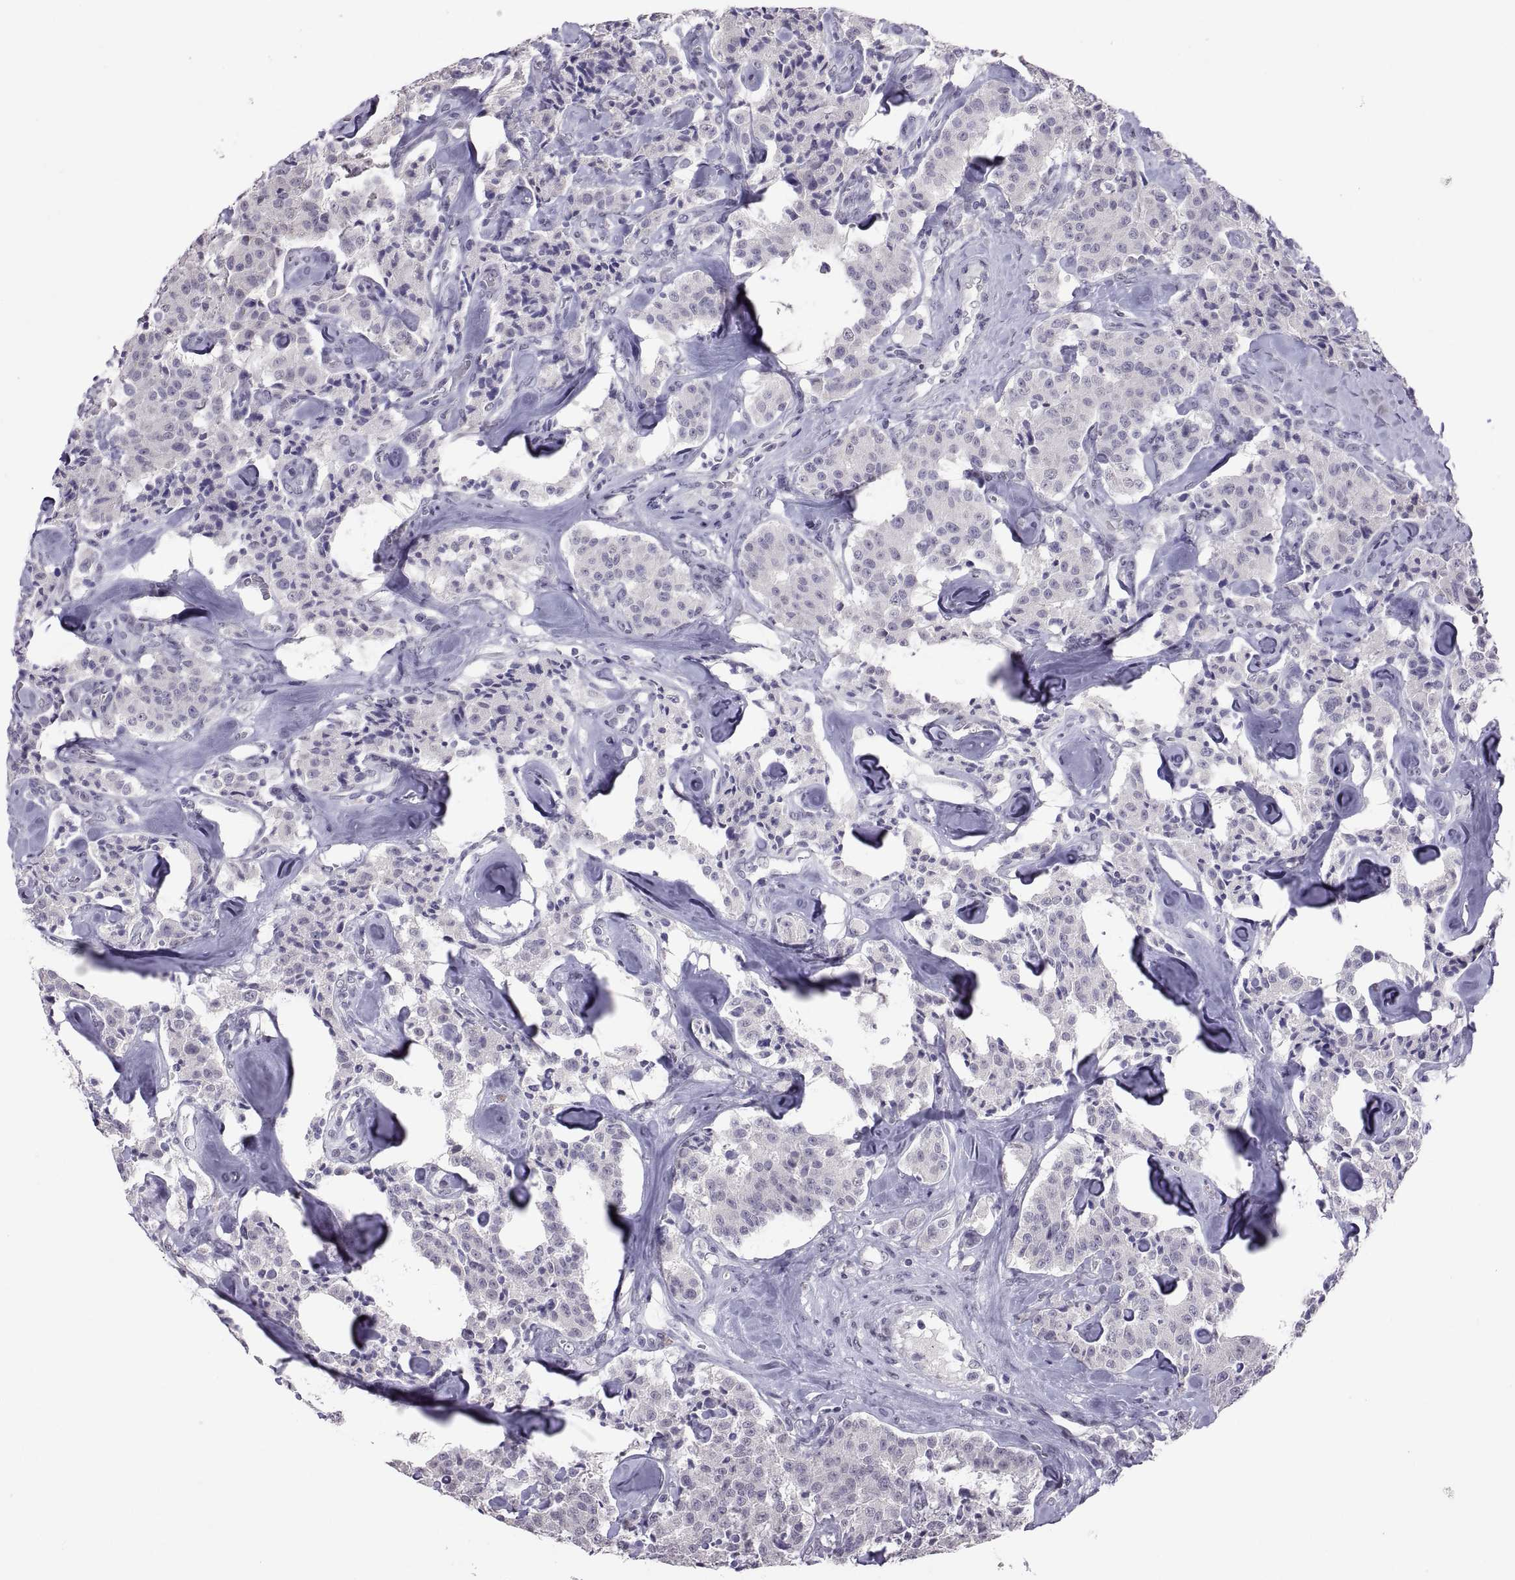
{"staining": {"intensity": "negative", "quantity": "none", "location": "none"}, "tissue": "carcinoid", "cell_type": "Tumor cells", "image_type": "cancer", "snomed": [{"axis": "morphology", "description": "Carcinoid, malignant, NOS"}, {"axis": "topography", "description": "Pancreas"}], "caption": "IHC of human carcinoid exhibits no expression in tumor cells.", "gene": "KRT77", "patient": {"sex": "male", "age": 41}}